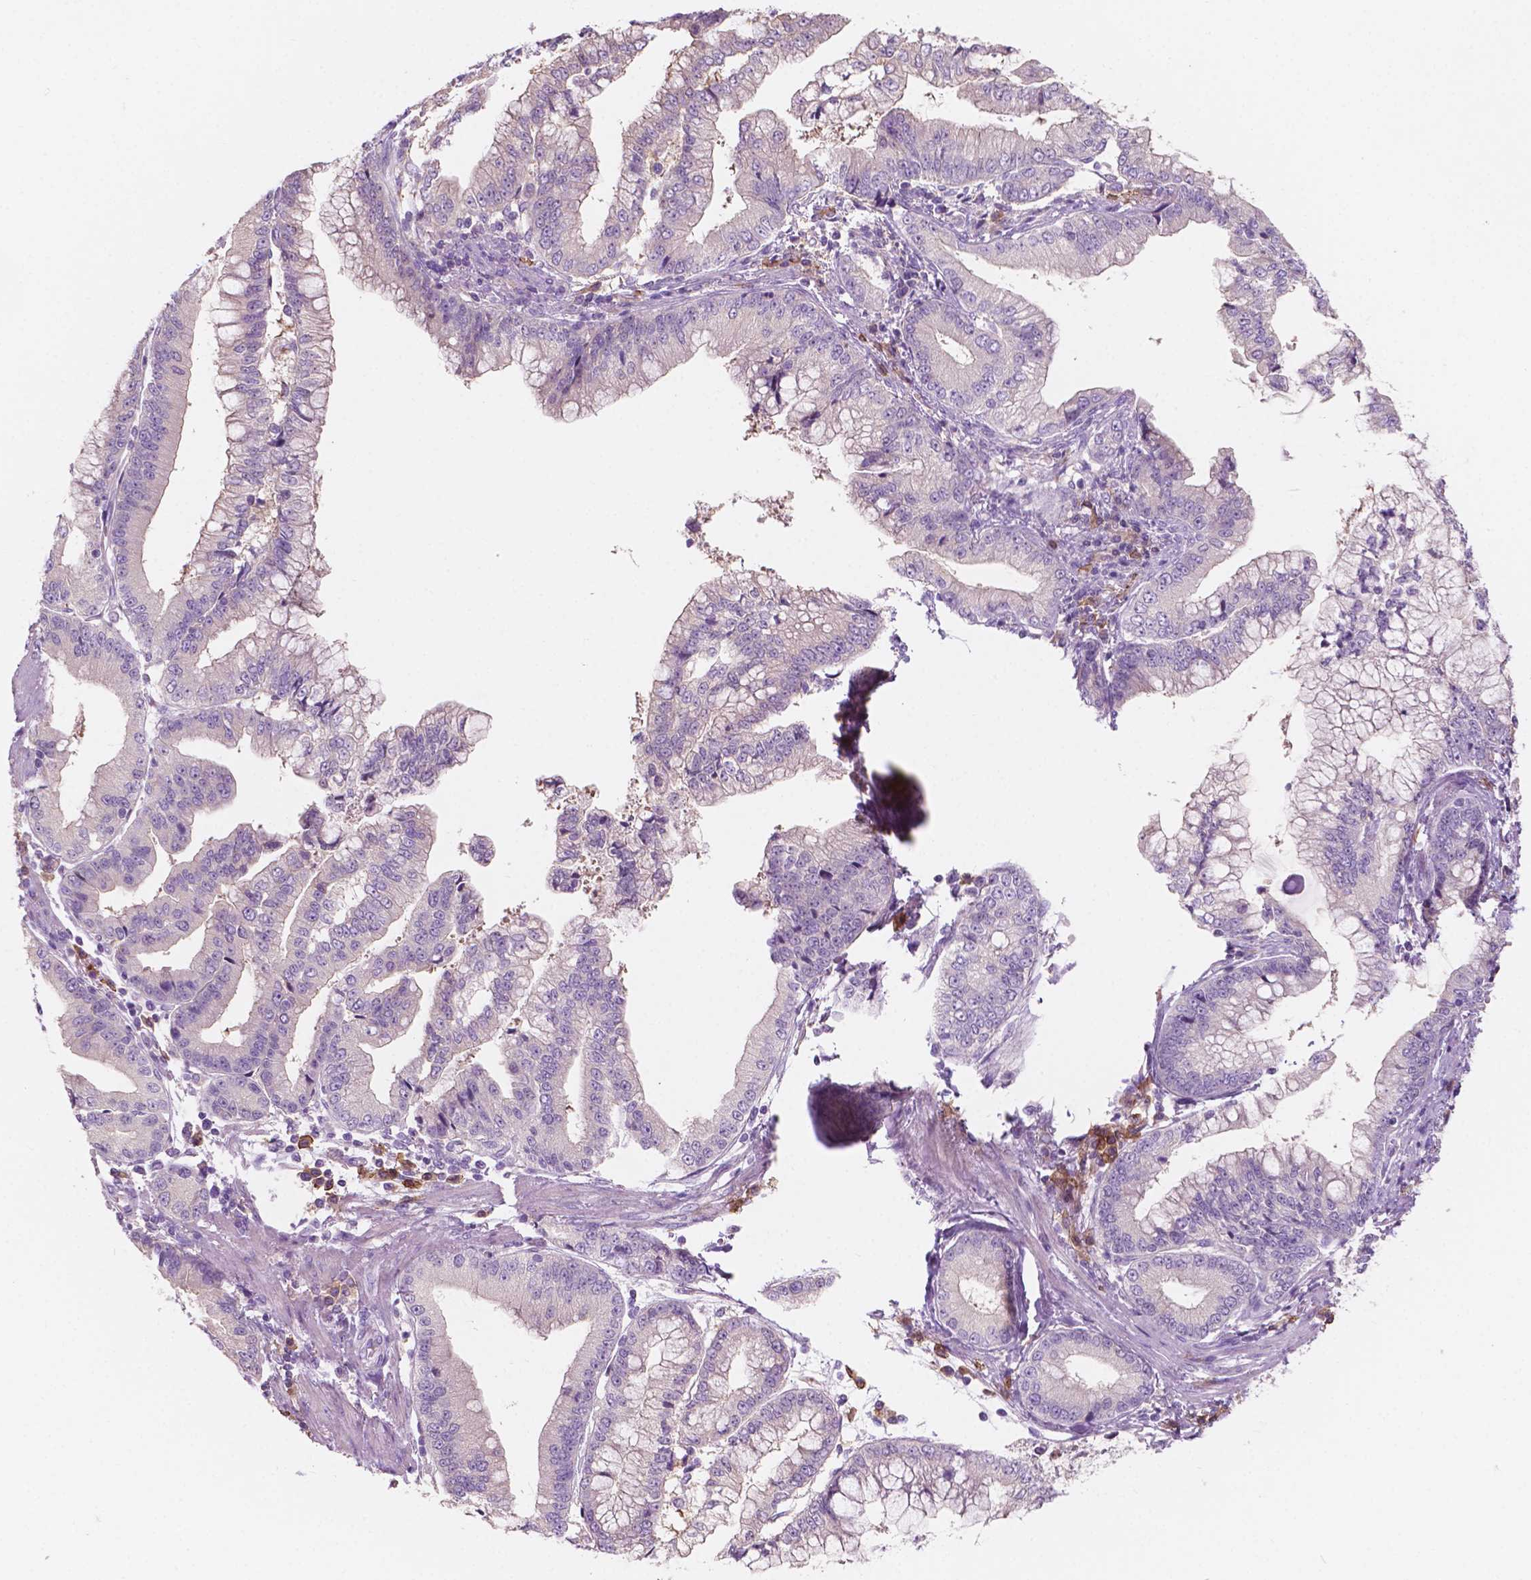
{"staining": {"intensity": "negative", "quantity": "none", "location": "none"}, "tissue": "stomach cancer", "cell_type": "Tumor cells", "image_type": "cancer", "snomed": [{"axis": "morphology", "description": "Adenocarcinoma, NOS"}, {"axis": "topography", "description": "Stomach, upper"}], "caption": "Stomach cancer (adenocarcinoma) was stained to show a protein in brown. There is no significant staining in tumor cells.", "gene": "SEMA4A", "patient": {"sex": "female", "age": 74}}